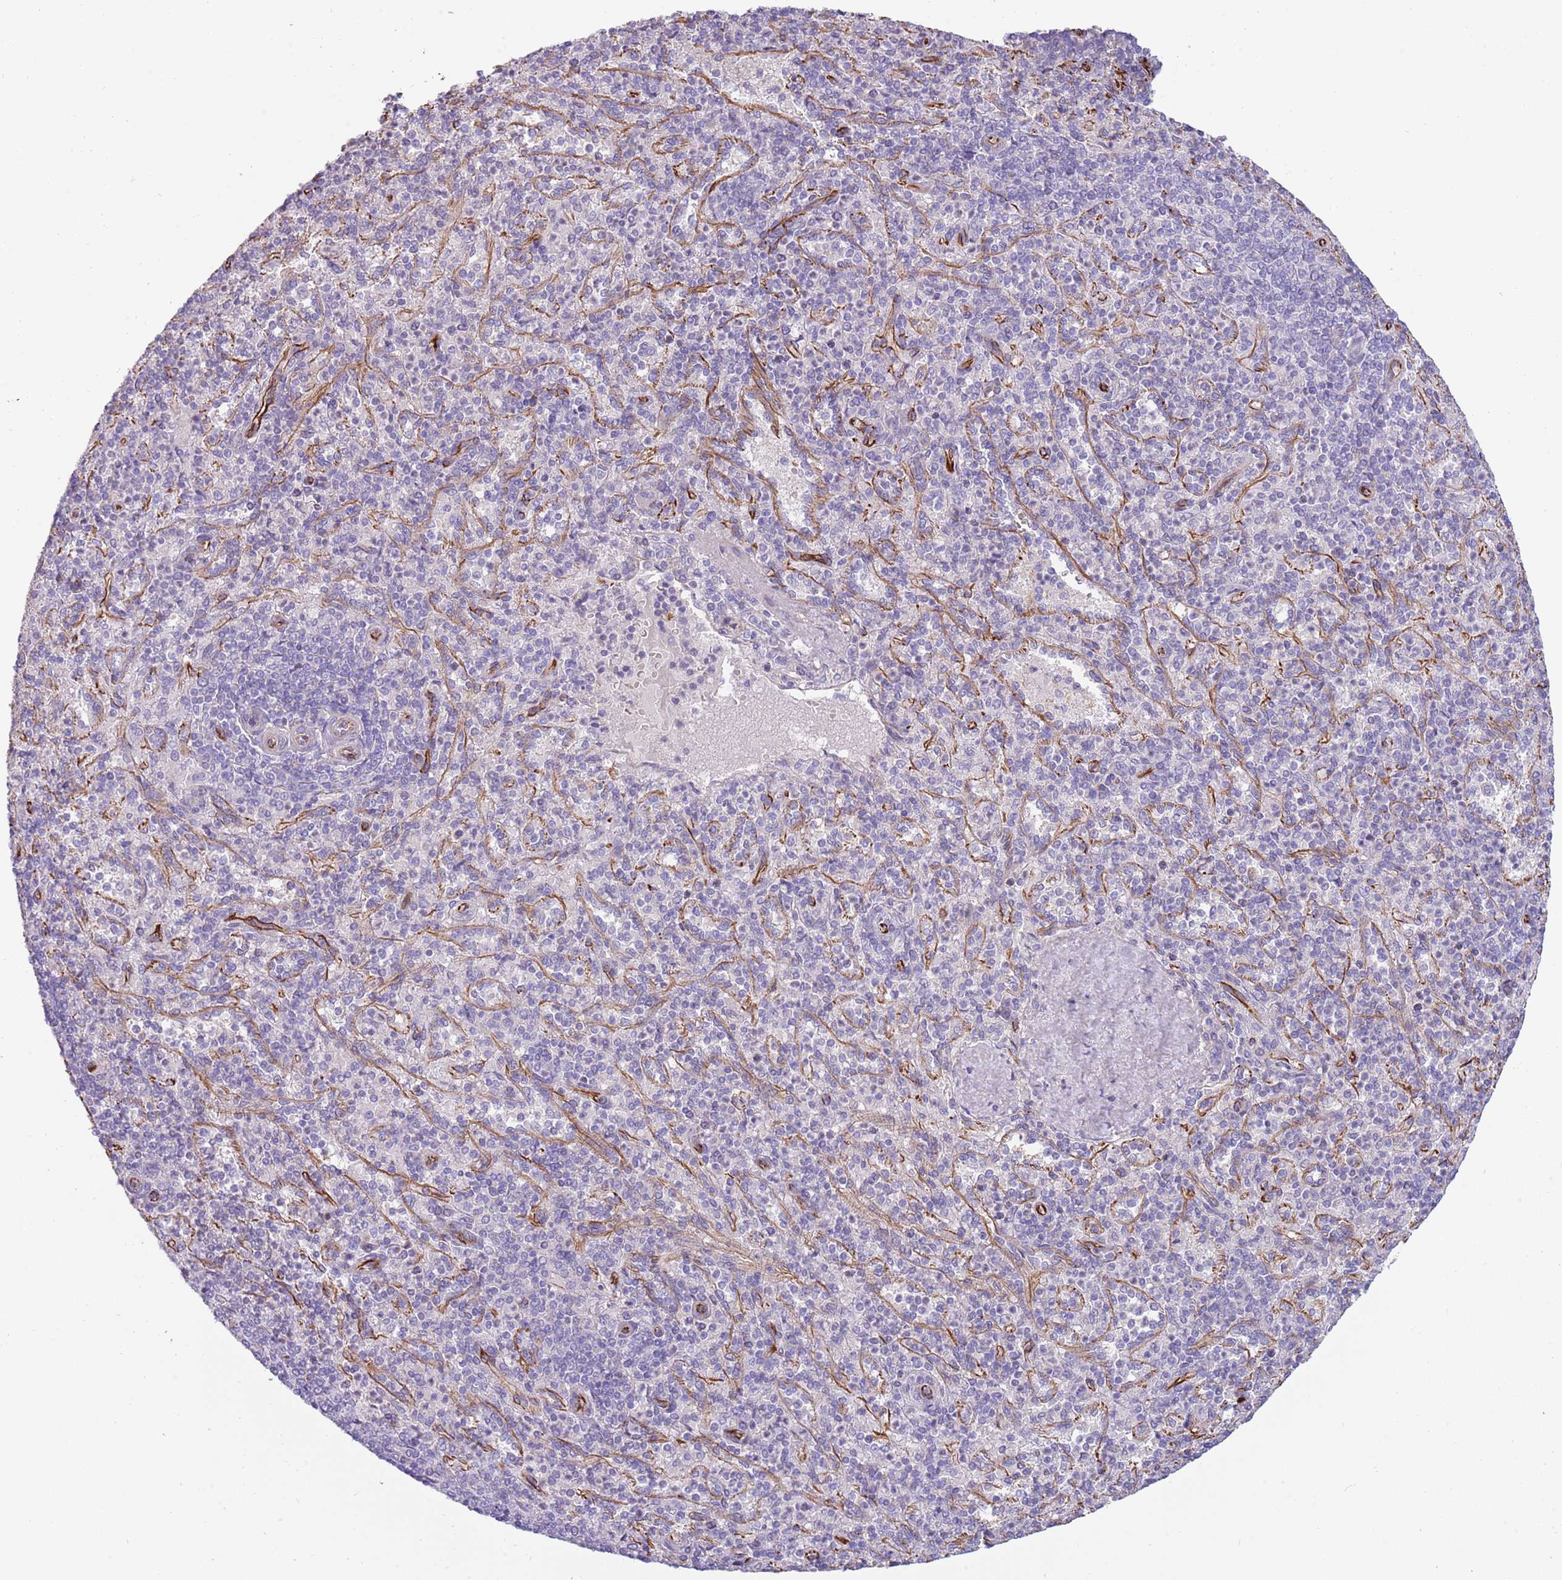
{"staining": {"intensity": "negative", "quantity": "none", "location": "none"}, "tissue": "spleen", "cell_type": "Cells in red pulp", "image_type": "normal", "snomed": [{"axis": "morphology", "description": "Normal tissue, NOS"}, {"axis": "topography", "description": "Spleen"}], "caption": "The photomicrograph displays no staining of cells in red pulp in normal spleen. (IHC, brightfield microscopy, high magnification).", "gene": "MOGAT1", "patient": {"sex": "male", "age": 82}}